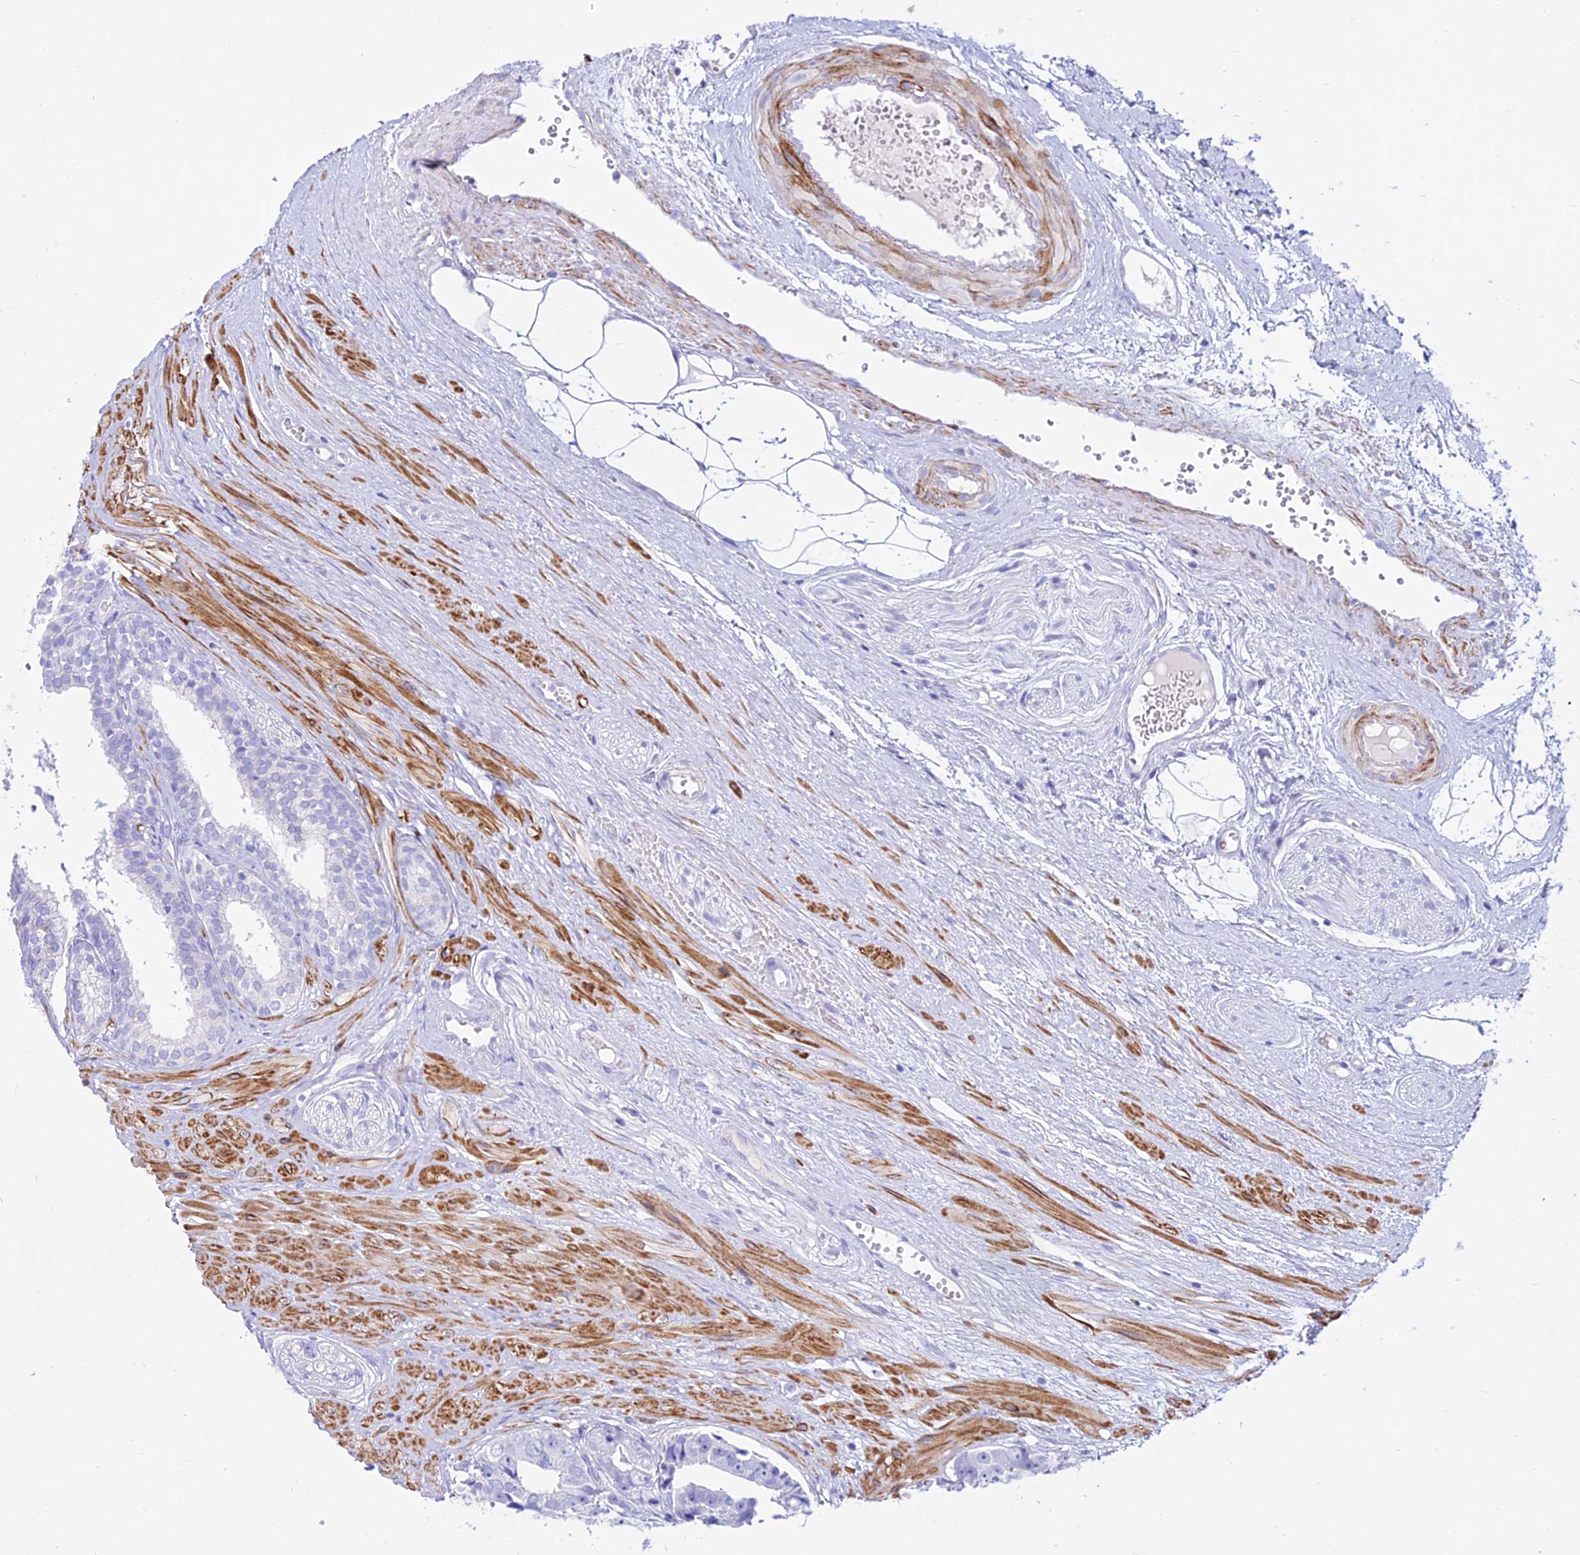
{"staining": {"intensity": "negative", "quantity": "none", "location": "none"}, "tissue": "prostate cancer", "cell_type": "Tumor cells", "image_type": "cancer", "snomed": [{"axis": "morphology", "description": "Adenocarcinoma, High grade"}, {"axis": "topography", "description": "Prostate"}], "caption": "There is no significant positivity in tumor cells of prostate cancer.", "gene": "DLX1", "patient": {"sex": "male", "age": 71}}